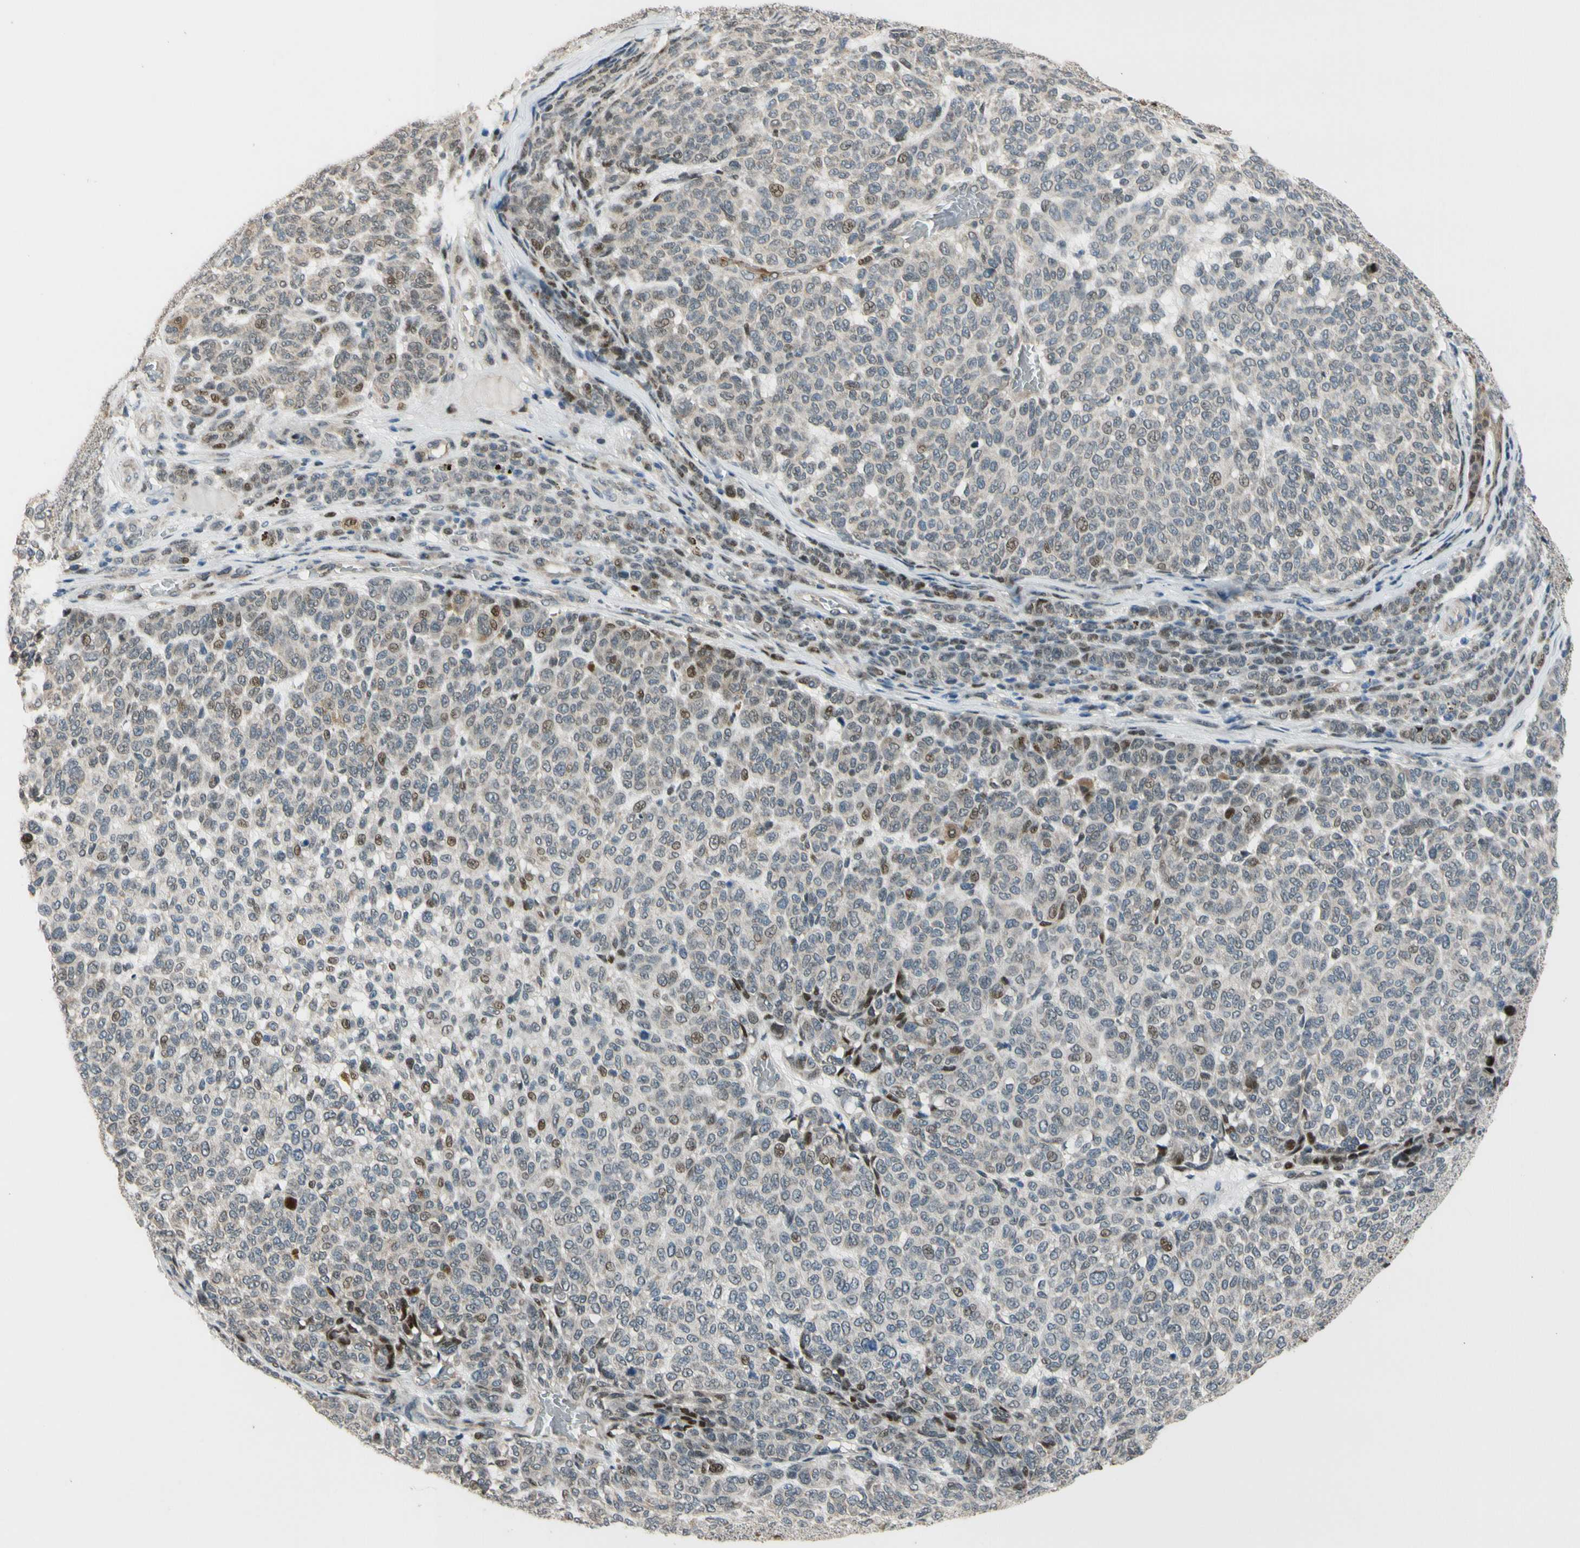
{"staining": {"intensity": "weak", "quantity": "<25%", "location": "nuclear"}, "tissue": "melanoma", "cell_type": "Tumor cells", "image_type": "cancer", "snomed": [{"axis": "morphology", "description": "Malignant melanoma, NOS"}, {"axis": "topography", "description": "Skin"}], "caption": "Tumor cells show no significant protein staining in malignant melanoma.", "gene": "ZNF184", "patient": {"sex": "male", "age": 59}}